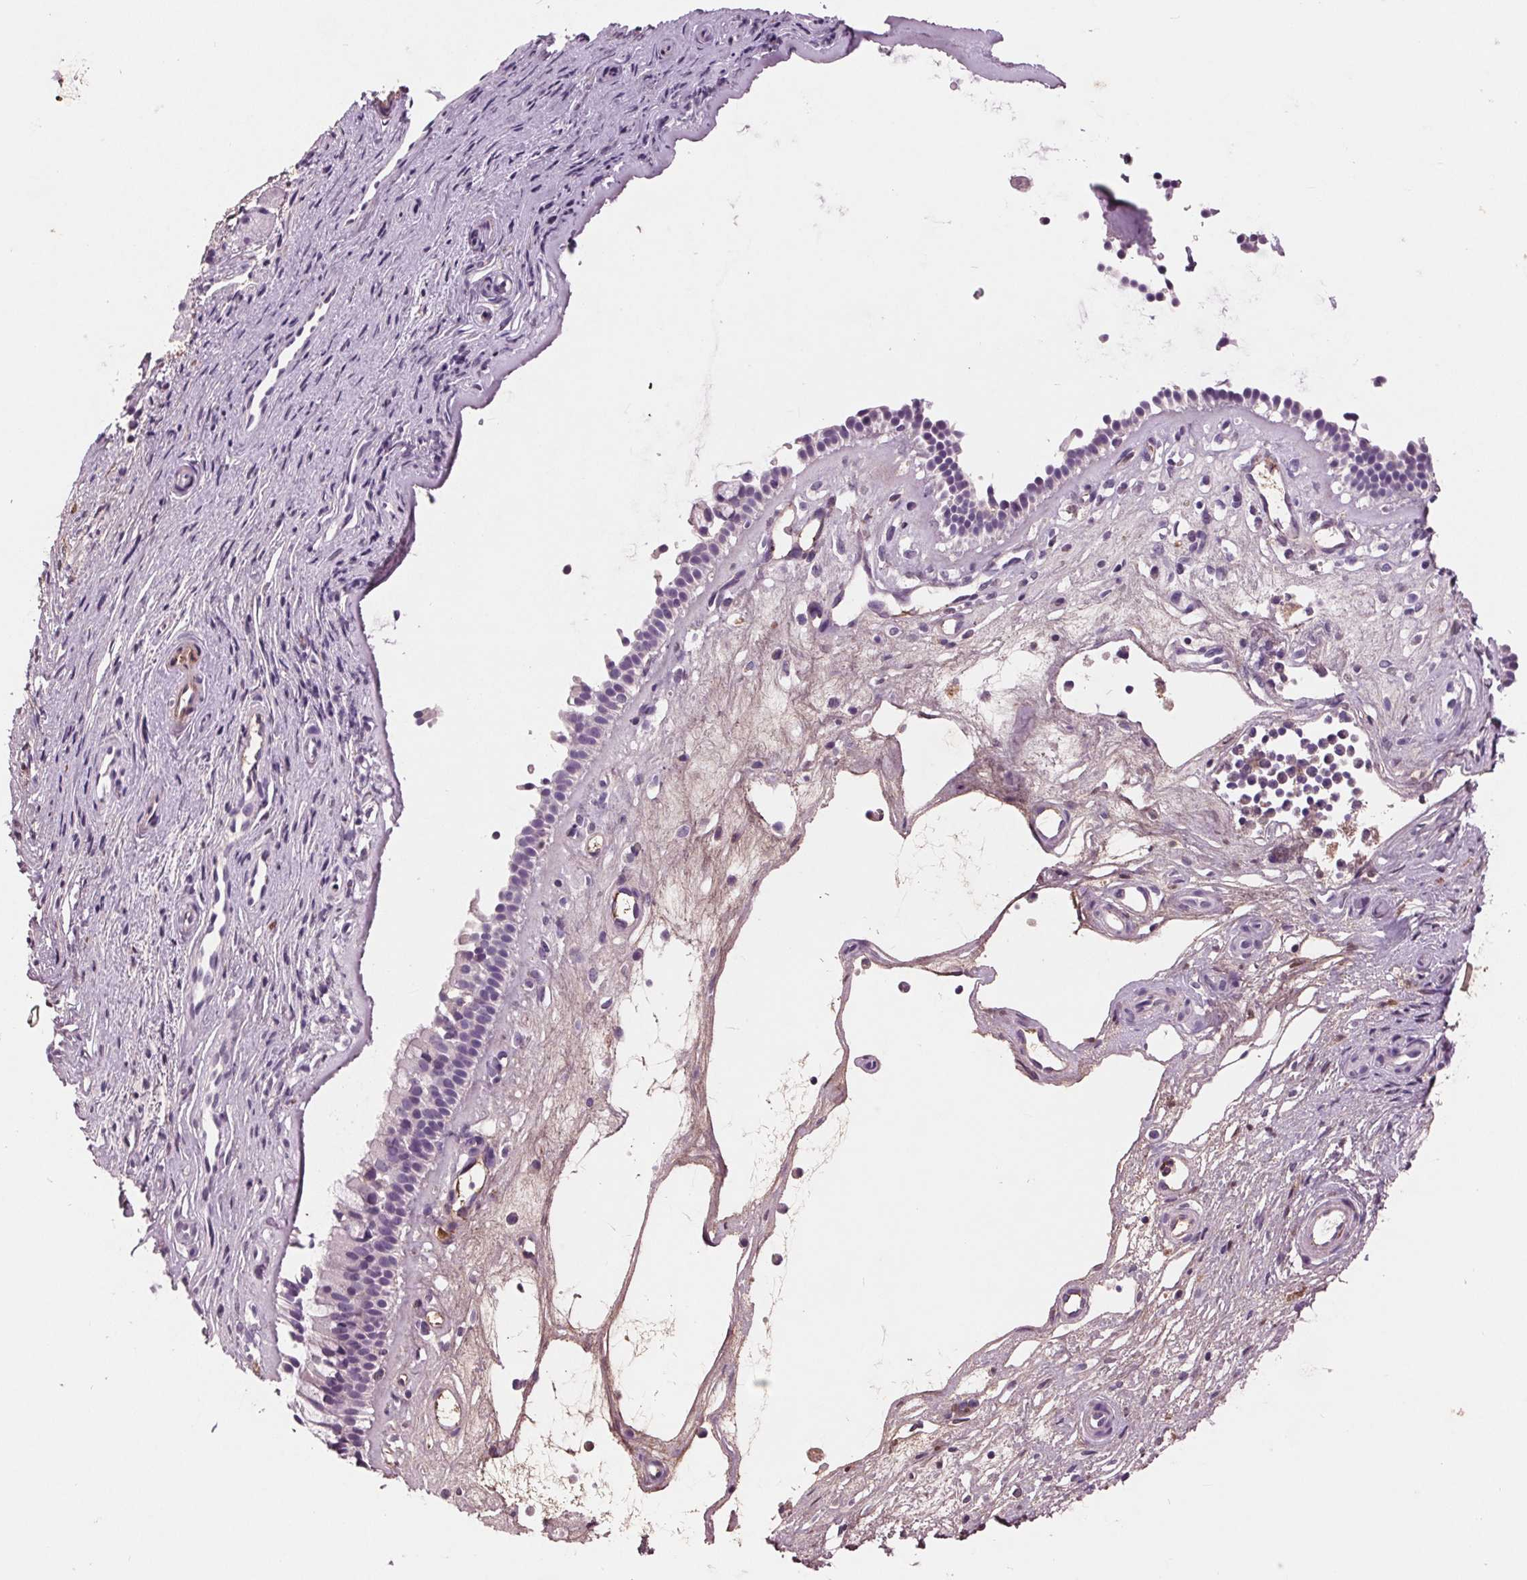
{"staining": {"intensity": "negative", "quantity": "none", "location": "none"}, "tissue": "nasopharynx", "cell_type": "Respiratory epithelial cells", "image_type": "normal", "snomed": [{"axis": "morphology", "description": "Normal tissue, NOS"}, {"axis": "topography", "description": "Nasopharynx"}], "caption": "IHC of benign nasopharynx demonstrates no staining in respiratory epithelial cells.", "gene": "C6", "patient": {"sex": "female", "age": 52}}